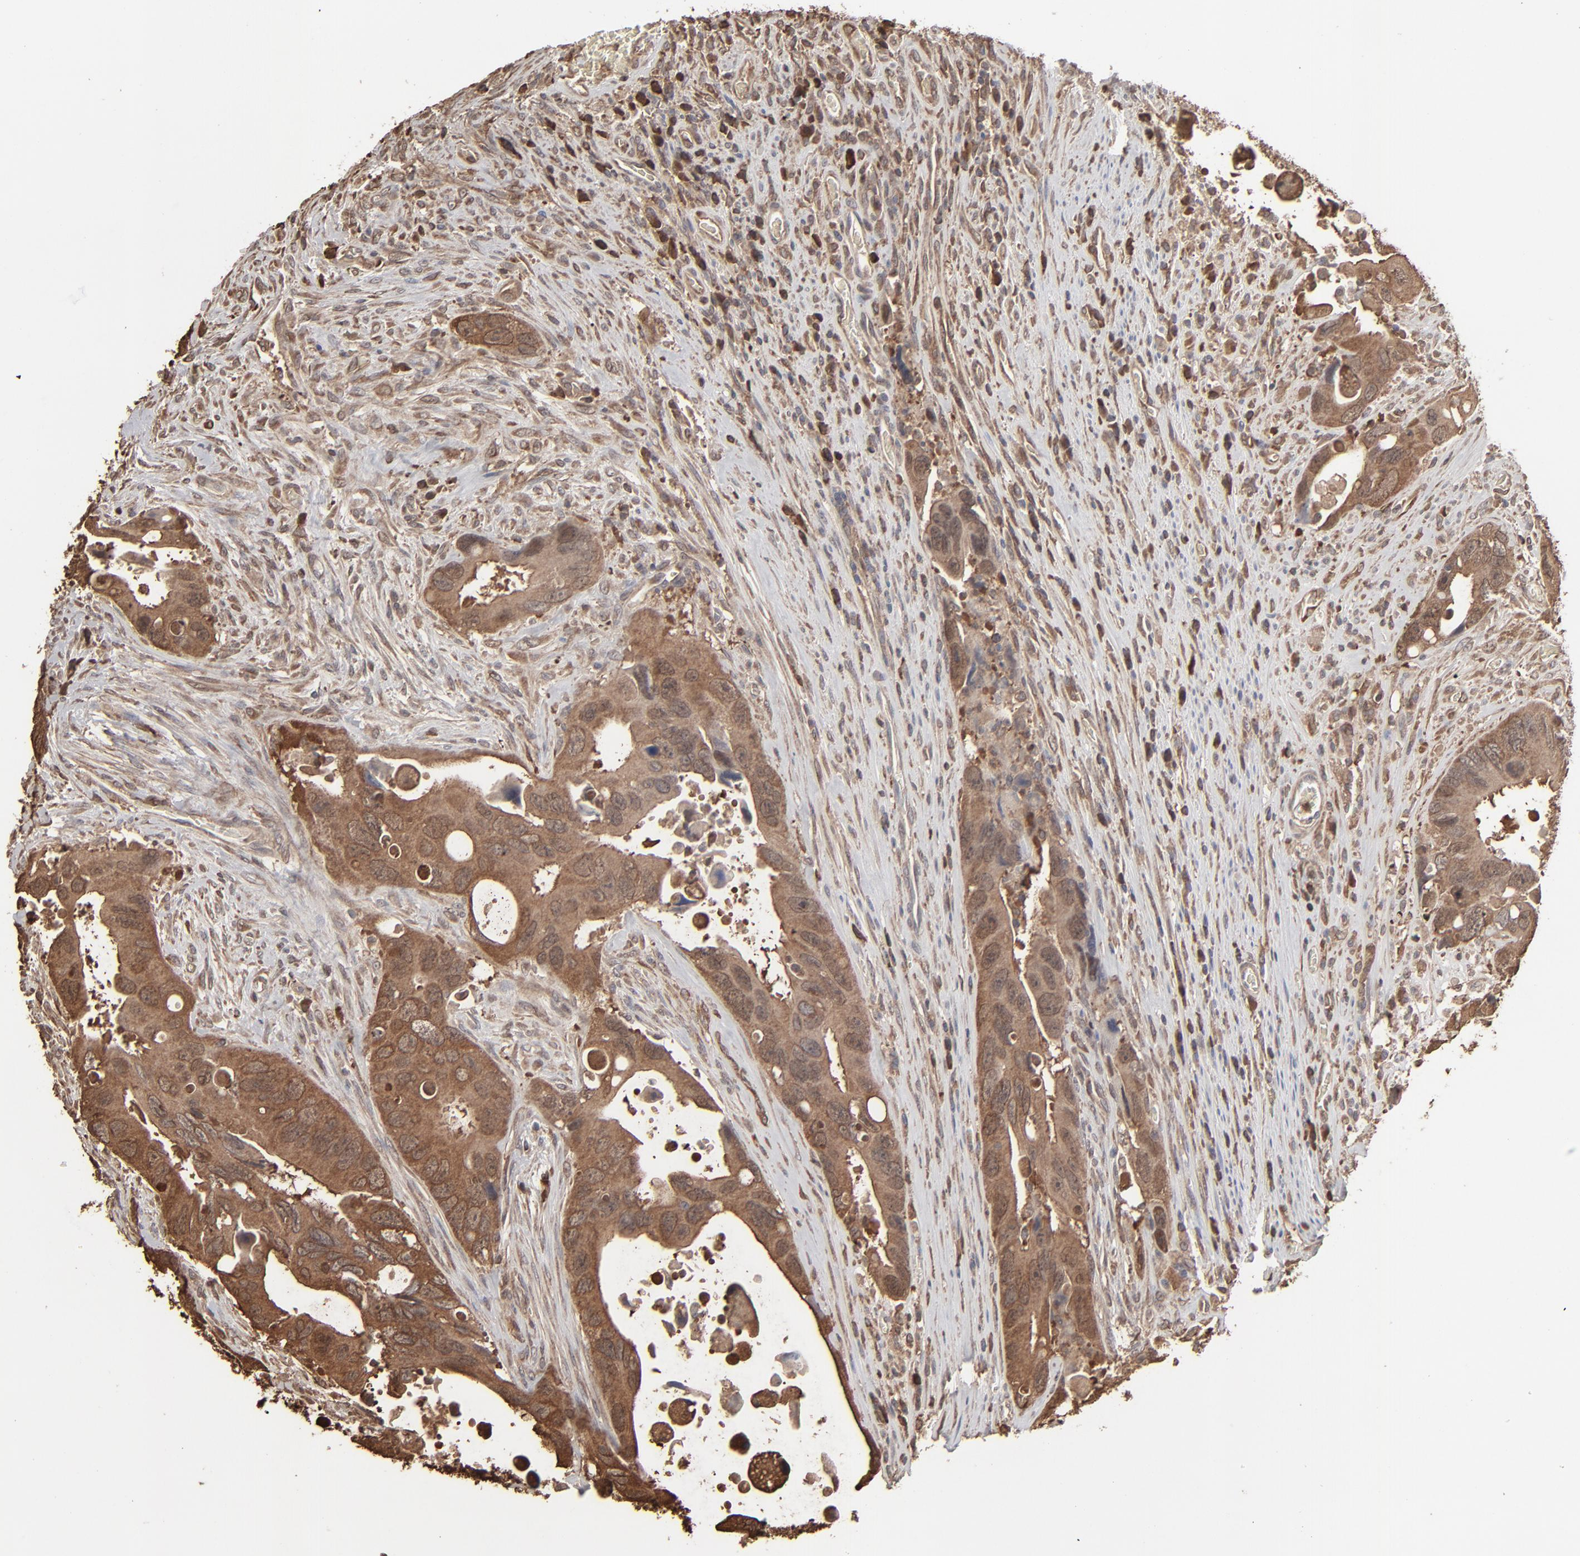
{"staining": {"intensity": "strong", "quantity": ">75%", "location": "cytoplasmic/membranous"}, "tissue": "colorectal cancer", "cell_type": "Tumor cells", "image_type": "cancer", "snomed": [{"axis": "morphology", "description": "Adenocarcinoma, NOS"}, {"axis": "topography", "description": "Rectum"}], "caption": "Protein staining of adenocarcinoma (colorectal) tissue demonstrates strong cytoplasmic/membranous expression in approximately >75% of tumor cells.", "gene": "NME1-NME2", "patient": {"sex": "male", "age": 70}}